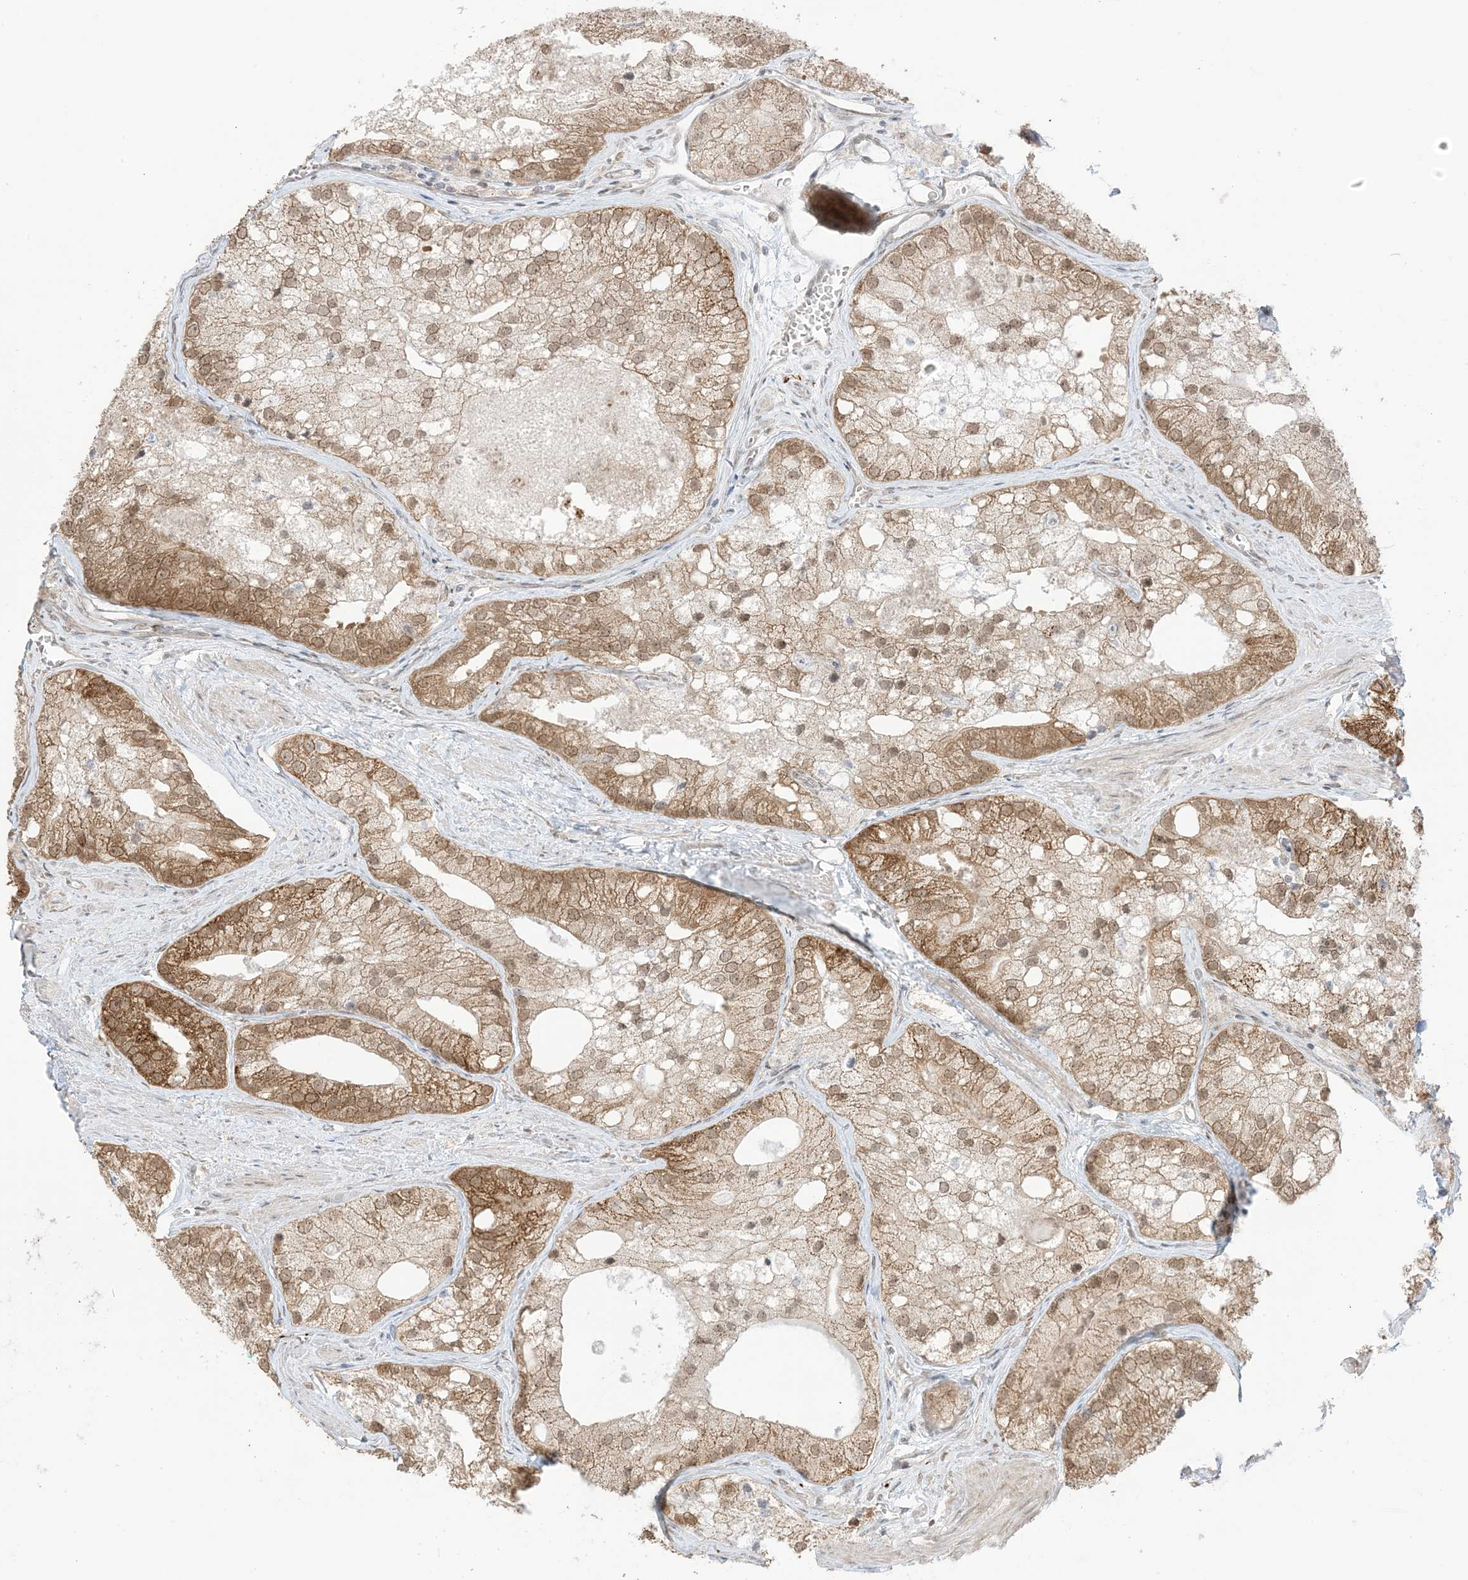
{"staining": {"intensity": "moderate", "quantity": ">75%", "location": "cytoplasmic/membranous,nuclear"}, "tissue": "prostate cancer", "cell_type": "Tumor cells", "image_type": "cancer", "snomed": [{"axis": "morphology", "description": "Adenocarcinoma, Low grade"}, {"axis": "topography", "description": "Prostate"}], "caption": "A photomicrograph of human adenocarcinoma (low-grade) (prostate) stained for a protein exhibits moderate cytoplasmic/membranous and nuclear brown staining in tumor cells. Using DAB (3,3'-diaminobenzidine) (brown) and hematoxylin (blue) stains, captured at high magnification using brightfield microscopy.", "gene": "UBE2E2", "patient": {"sex": "male", "age": 69}}